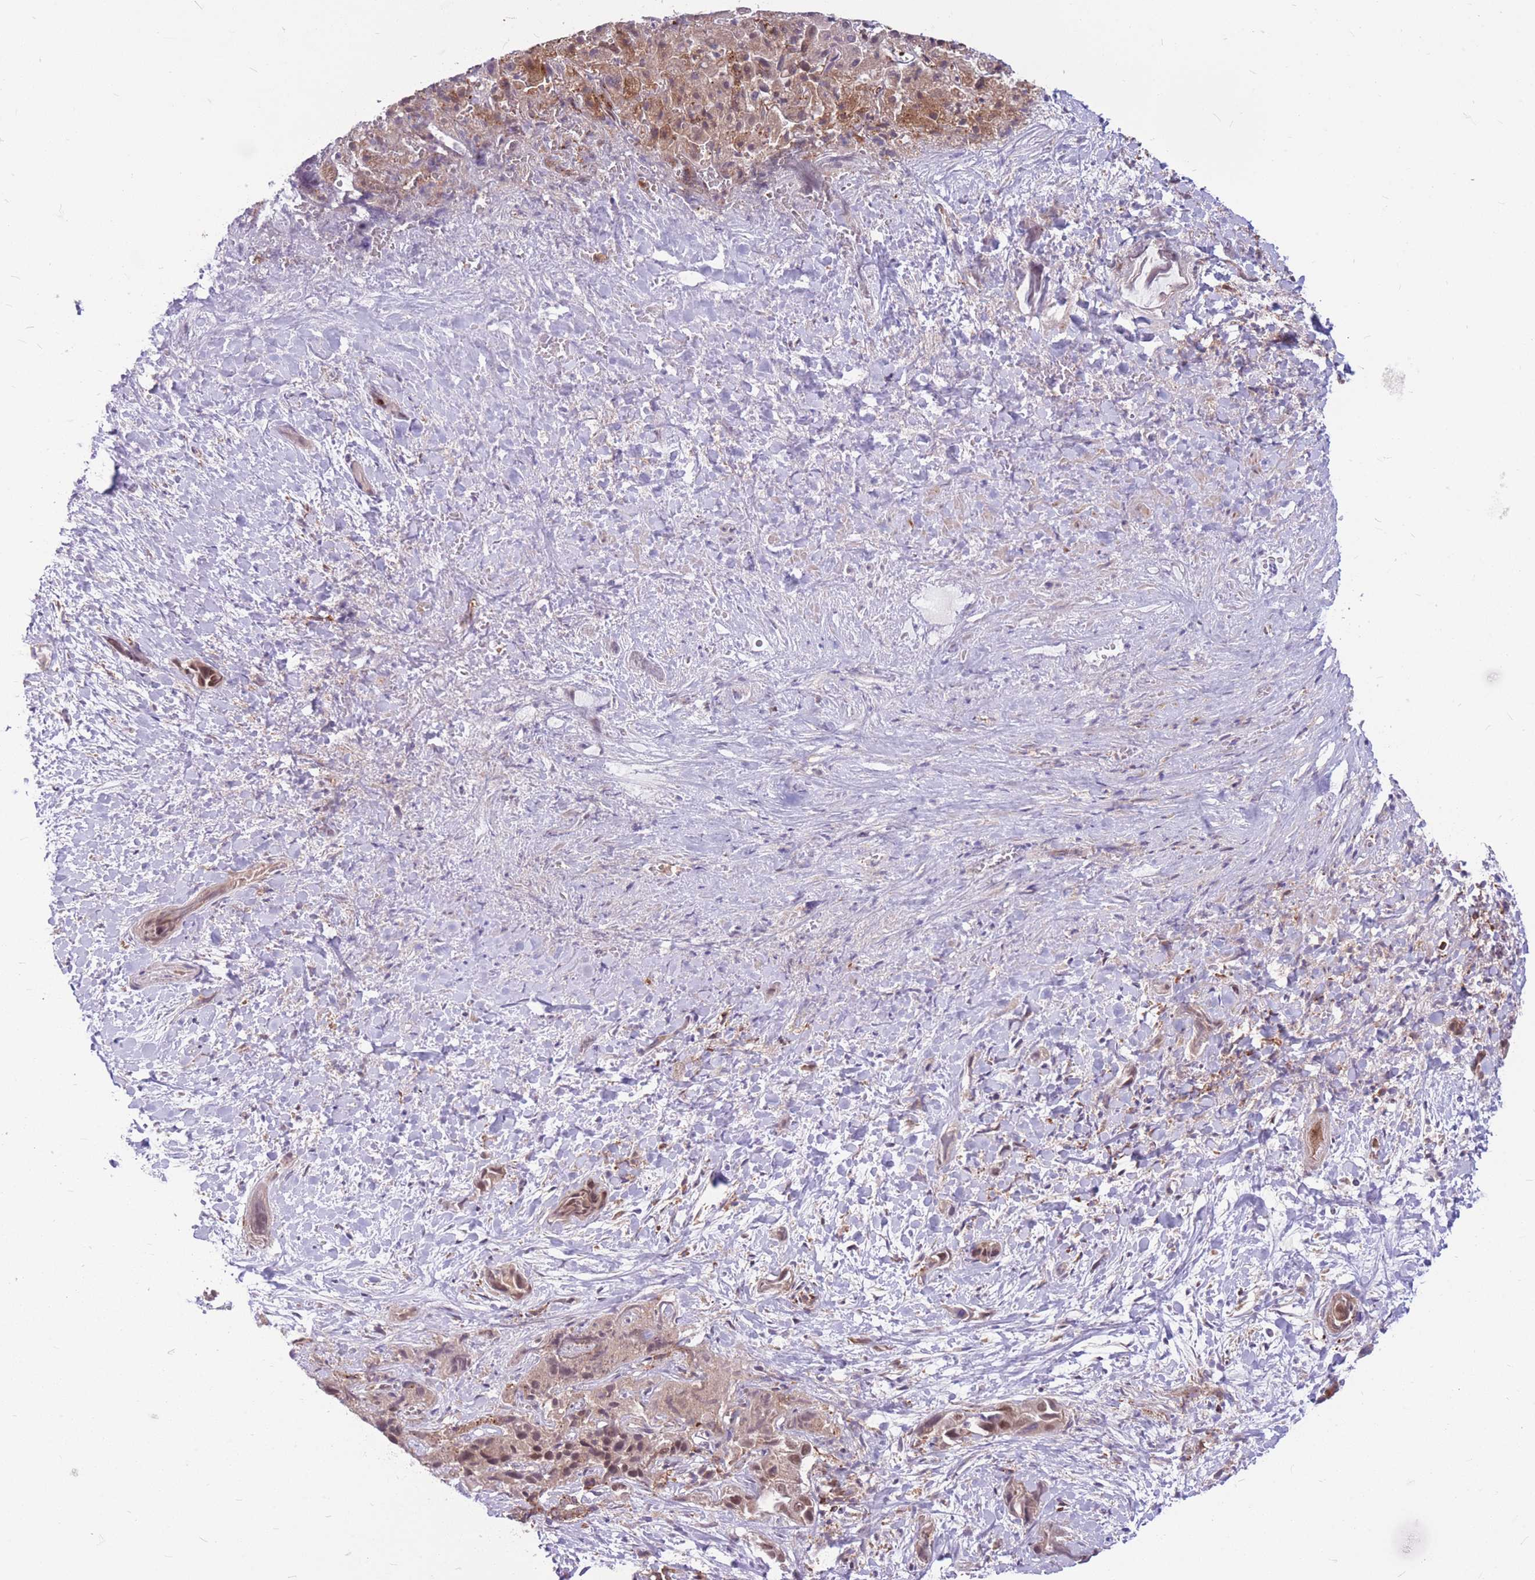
{"staining": {"intensity": "moderate", "quantity": ">75%", "location": "nuclear"}, "tissue": "liver cancer", "cell_type": "Tumor cells", "image_type": "cancer", "snomed": [{"axis": "morphology", "description": "Cholangiocarcinoma"}, {"axis": "topography", "description": "Liver"}], "caption": "Immunohistochemistry photomicrograph of neoplastic tissue: liver cancer (cholangiocarcinoma) stained using immunohistochemistry (IHC) shows medium levels of moderate protein expression localized specifically in the nuclear of tumor cells, appearing as a nuclear brown color.", "gene": "TCF20", "patient": {"sex": "female", "age": 52}}